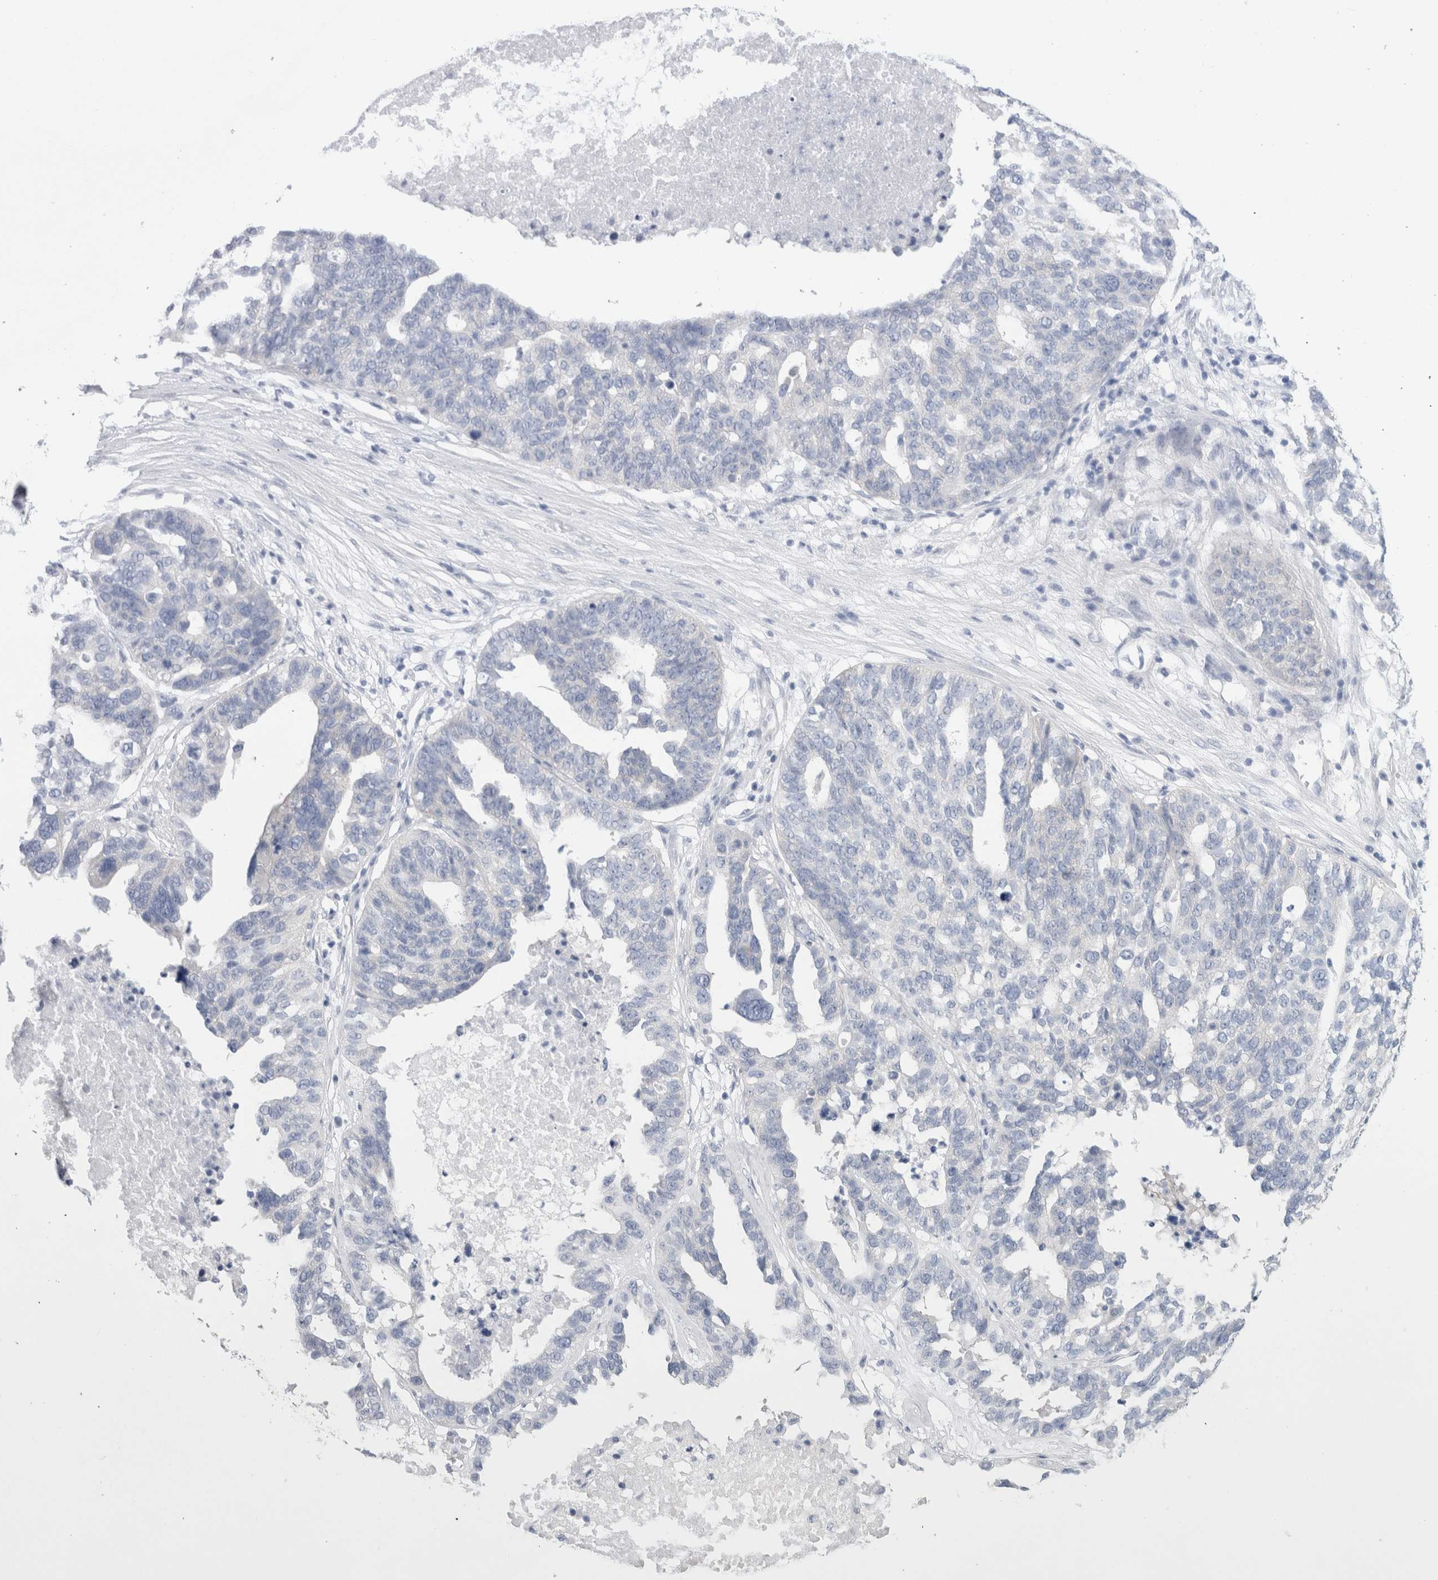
{"staining": {"intensity": "negative", "quantity": "none", "location": "none"}, "tissue": "ovarian cancer", "cell_type": "Tumor cells", "image_type": "cancer", "snomed": [{"axis": "morphology", "description": "Cystadenocarcinoma, serous, NOS"}, {"axis": "topography", "description": "Ovary"}], "caption": "Histopathology image shows no significant protein expression in tumor cells of ovarian cancer (serous cystadenocarcinoma).", "gene": "WIPF2", "patient": {"sex": "female", "age": 59}}